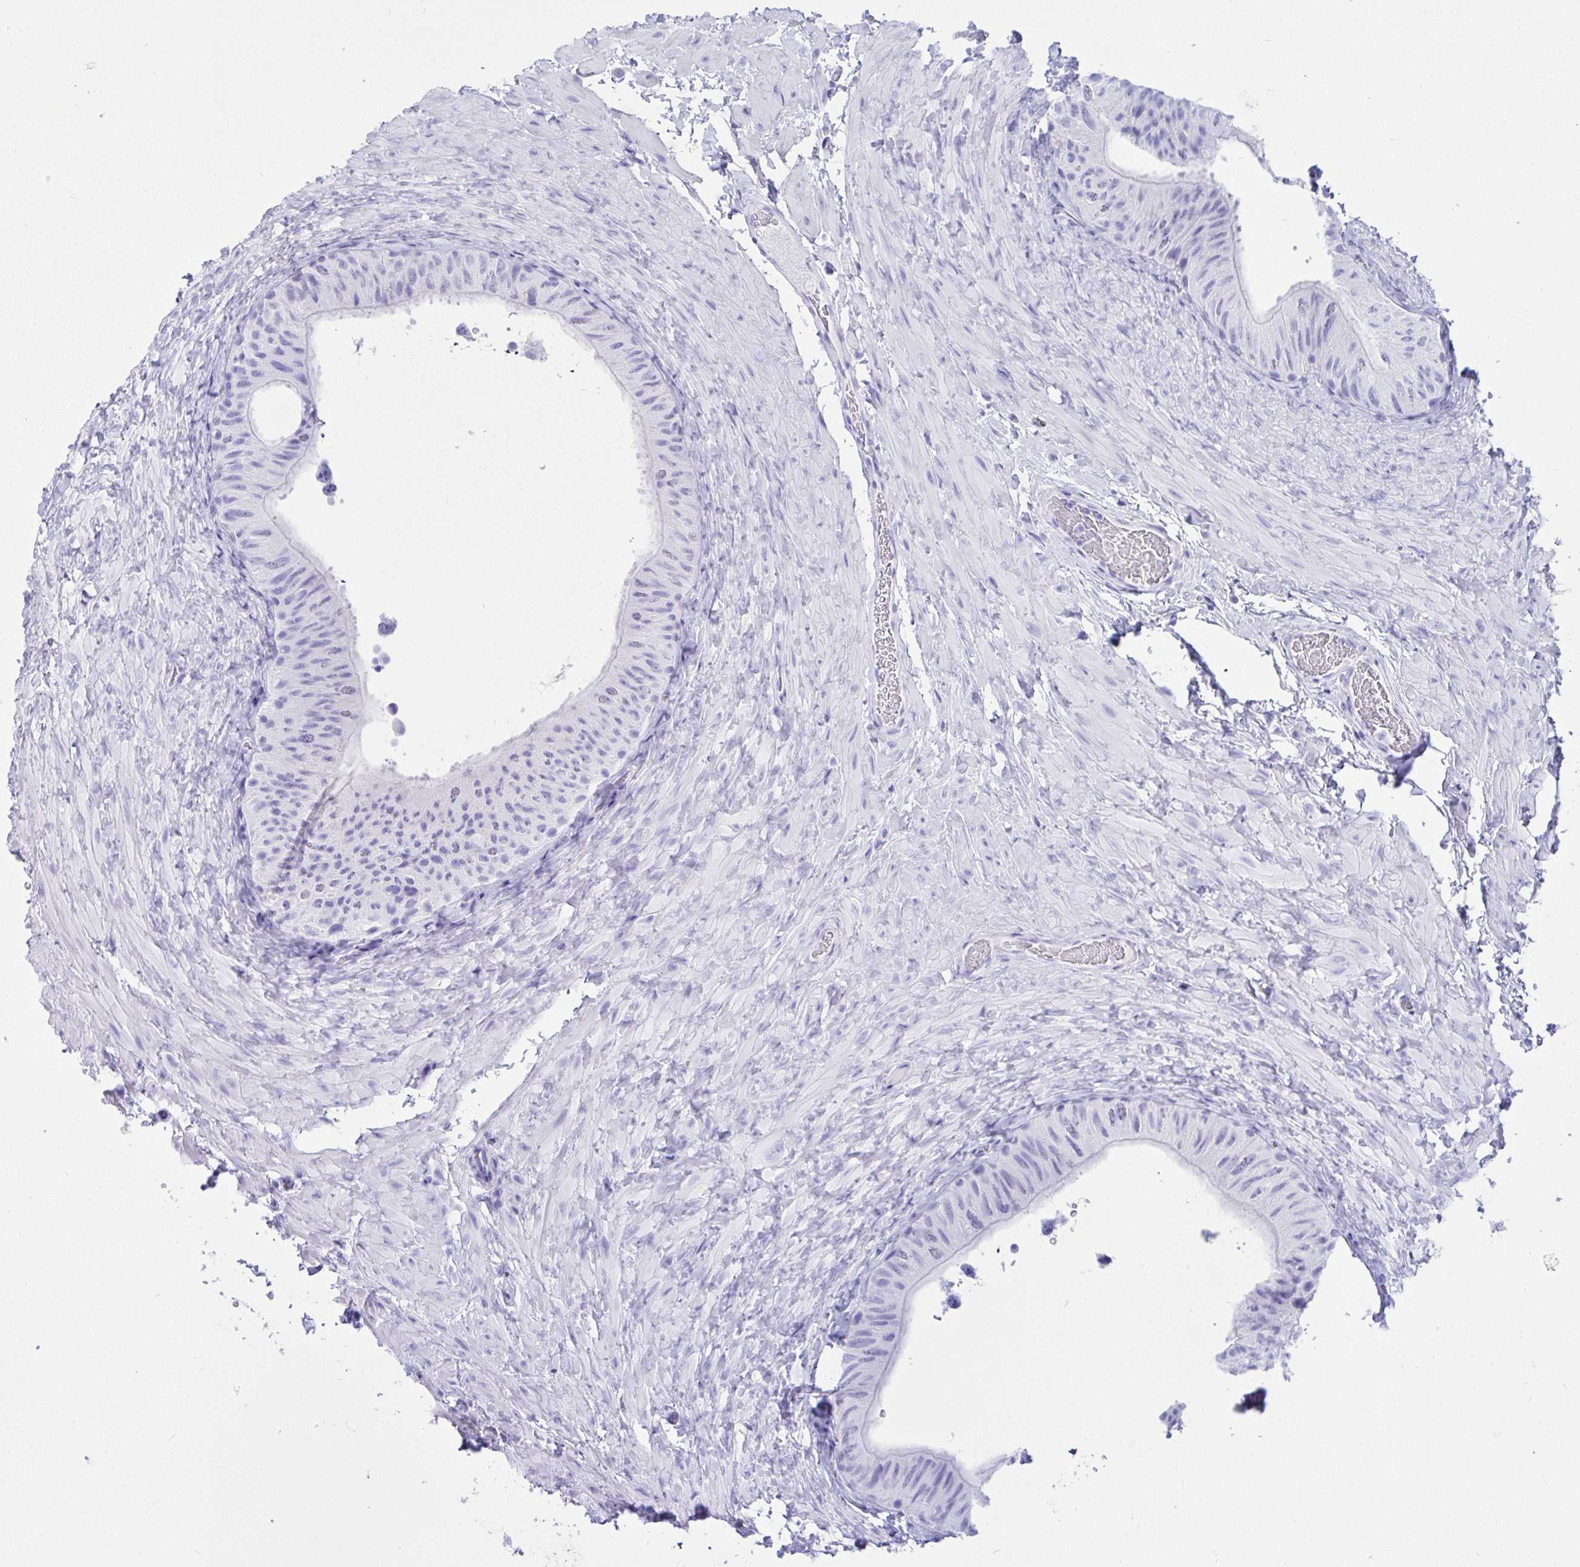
{"staining": {"intensity": "negative", "quantity": "none", "location": "none"}, "tissue": "epididymis", "cell_type": "Glandular cells", "image_type": "normal", "snomed": [{"axis": "morphology", "description": "Normal tissue, NOS"}, {"axis": "topography", "description": "Epididymis, spermatic cord, NOS"}, {"axis": "topography", "description": "Epididymis"}], "caption": "An immunohistochemistry histopathology image of benign epididymis is shown. There is no staining in glandular cells of epididymis. (IHC, brightfield microscopy, high magnification).", "gene": "BEST4", "patient": {"sex": "male", "age": 31}}